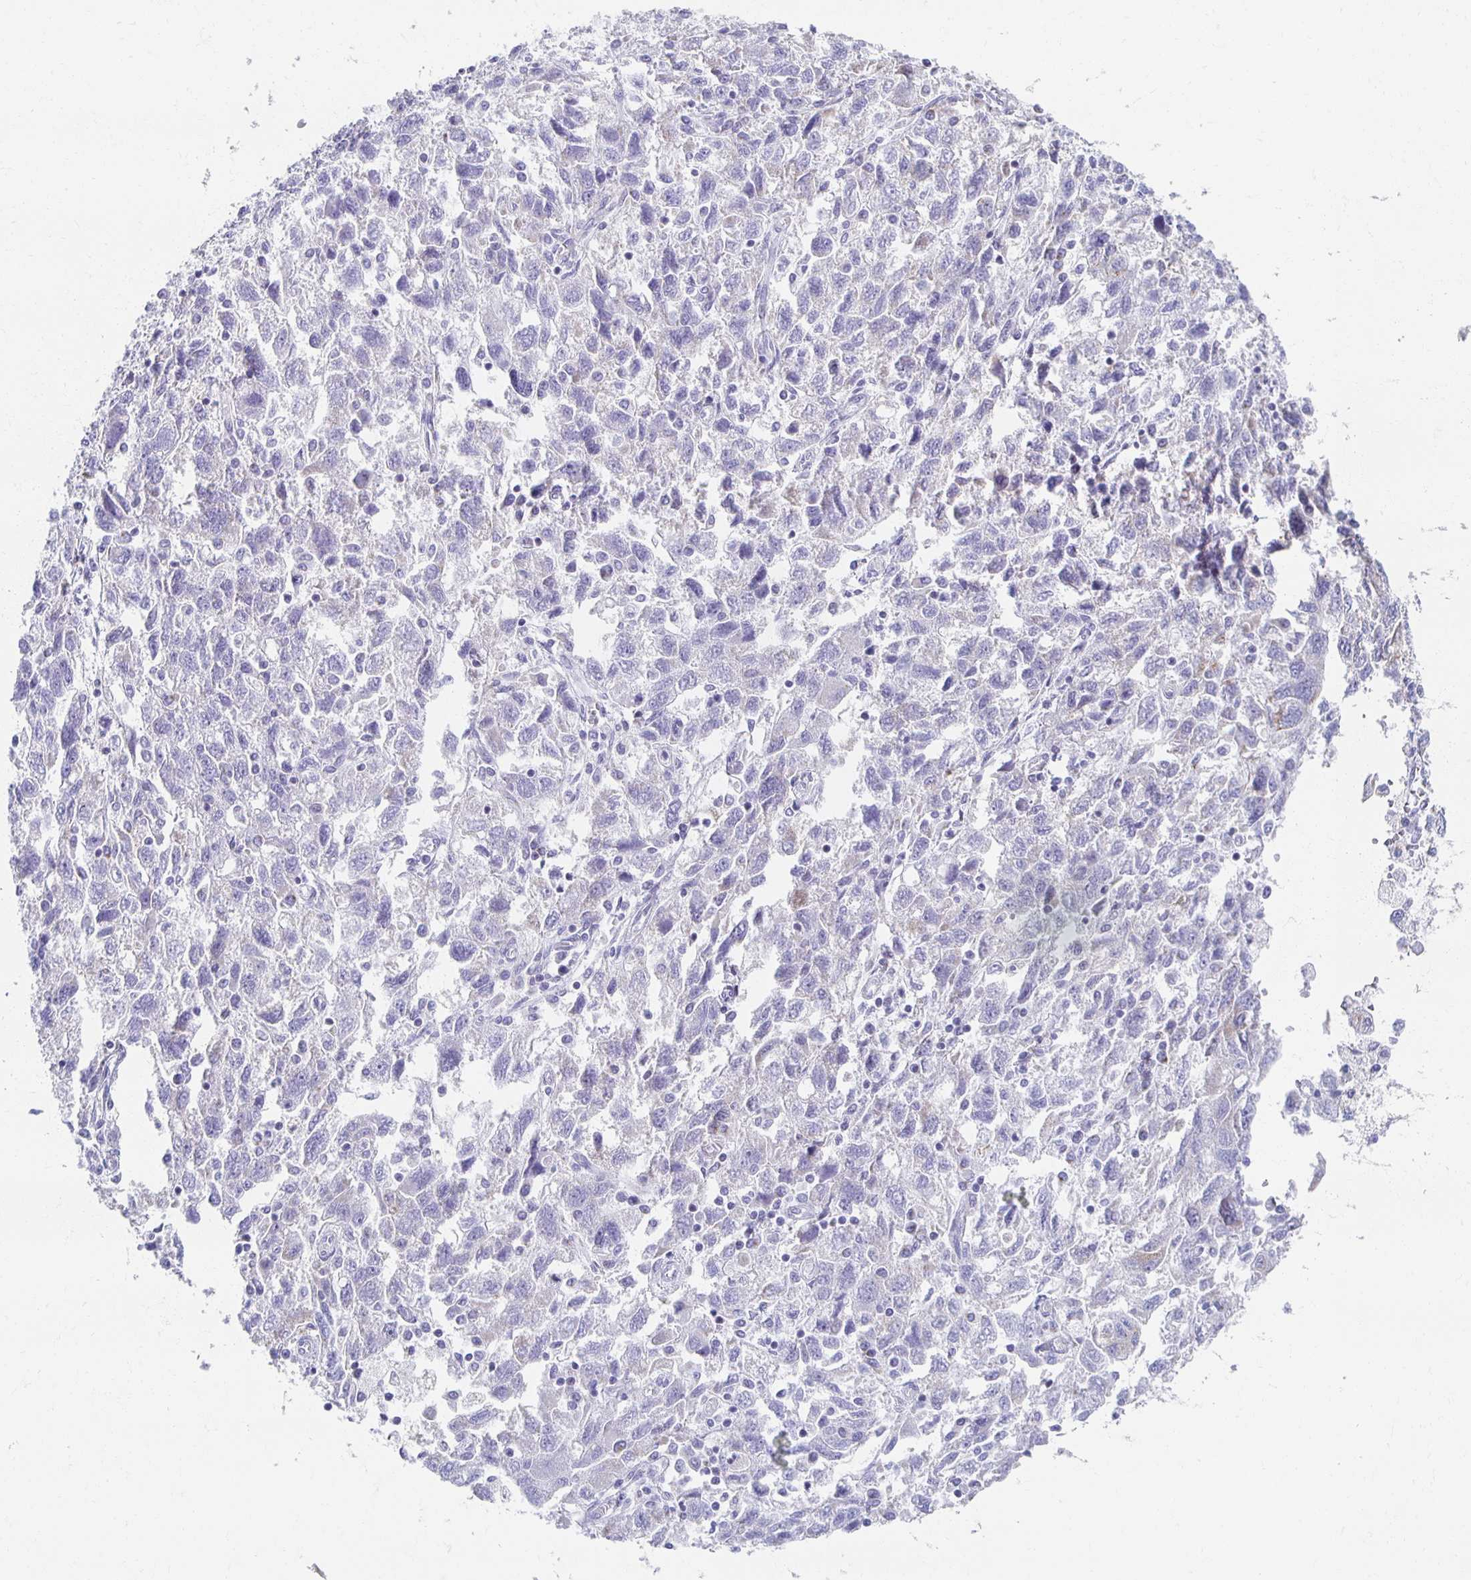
{"staining": {"intensity": "negative", "quantity": "none", "location": "none"}, "tissue": "ovarian cancer", "cell_type": "Tumor cells", "image_type": "cancer", "snomed": [{"axis": "morphology", "description": "Carcinoma, NOS"}, {"axis": "morphology", "description": "Cystadenocarcinoma, serous, NOS"}, {"axis": "topography", "description": "Ovary"}], "caption": "Tumor cells show no significant protein expression in ovarian cancer (carcinoma).", "gene": "TEX44", "patient": {"sex": "female", "age": 69}}